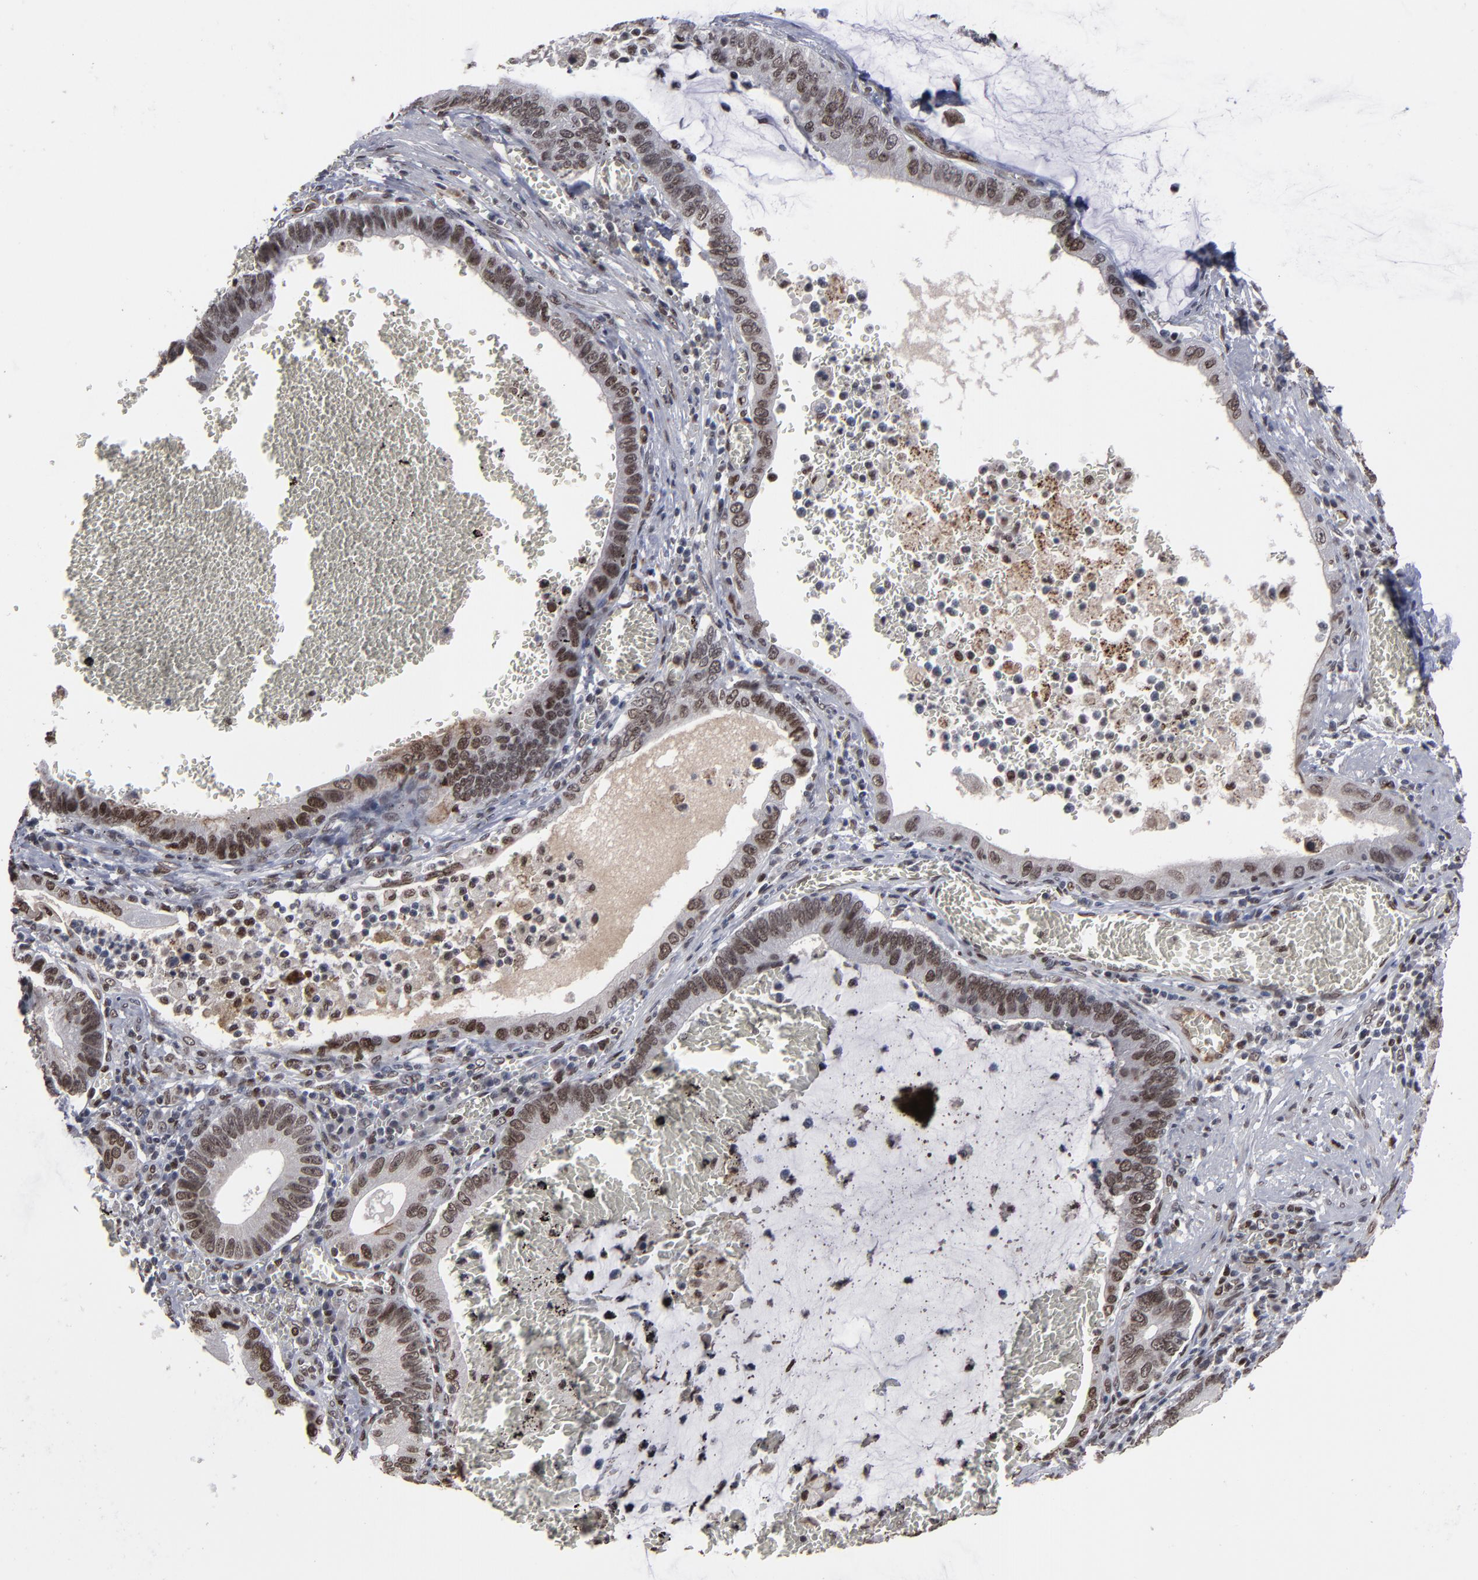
{"staining": {"intensity": "moderate", "quantity": ">75%", "location": "nuclear"}, "tissue": "stomach cancer", "cell_type": "Tumor cells", "image_type": "cancer", "snomed": [{"axis": "morphology", "description": "Adenocarcinoma, NOS"}, {"axis": "topography", "description": "Stomach"}, {"axis": "topography", "description": "Gastric cardia"}], "caption": "Immunohistochemistry (DAB) staining of stomach cancer (adenocarcinoma) exhibits moderate nuclear protein staining in about >75% of tumor cells.", "gene": "BAZ1A", "patient": {"sex": "male", "age": 59}}